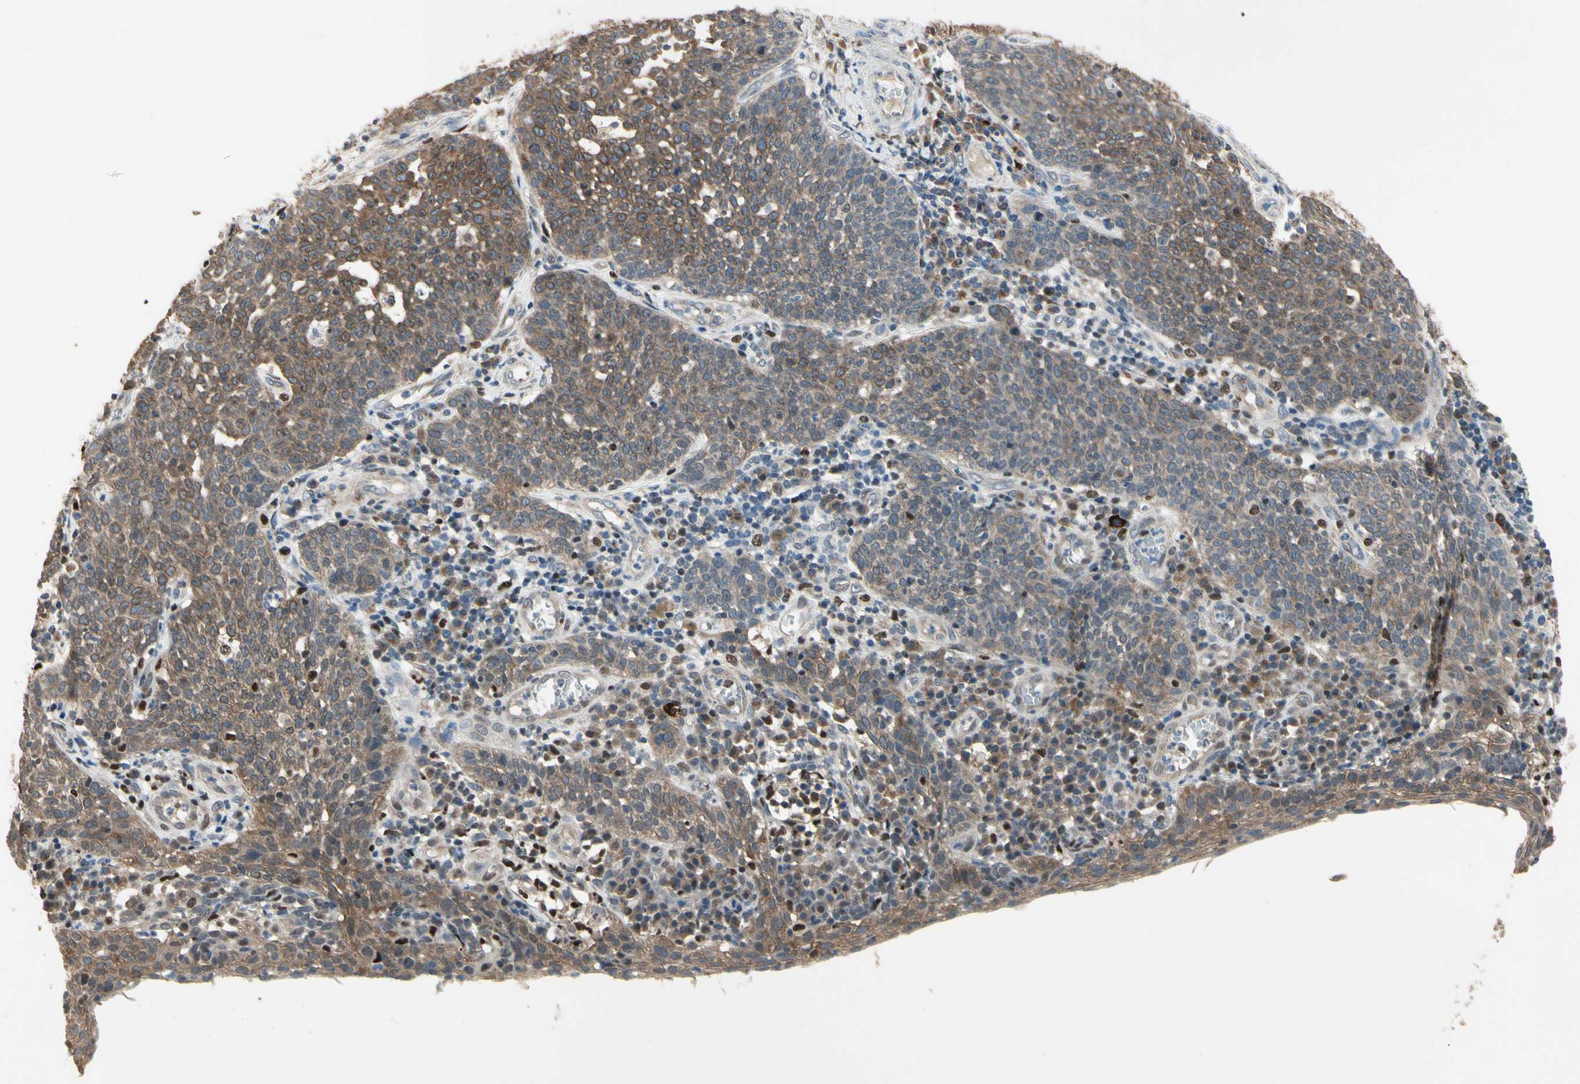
{"staining": {"intensity": "strong", "quantity": "25%-75%", "location": "cytoplasmic/membranous"}, "tissue": "cervical cancer", "cell_type": "Tumor cells", "image_type": "cancer", "snomed": [{"axis": "morphology", "description": "Squamous cell carcinoma, NOS"}, {"axis": "topography", "description": "Cervix"}], "caption": "This photomicrograph reveals IHC staining of human cervical squamous cell carcinoma, with high strong cytoplasmic/membranous expression in approximately 25%-75% of tumor cells.", "gene": "CGREF1", "patient": {"sex": "female", "age": 34}}